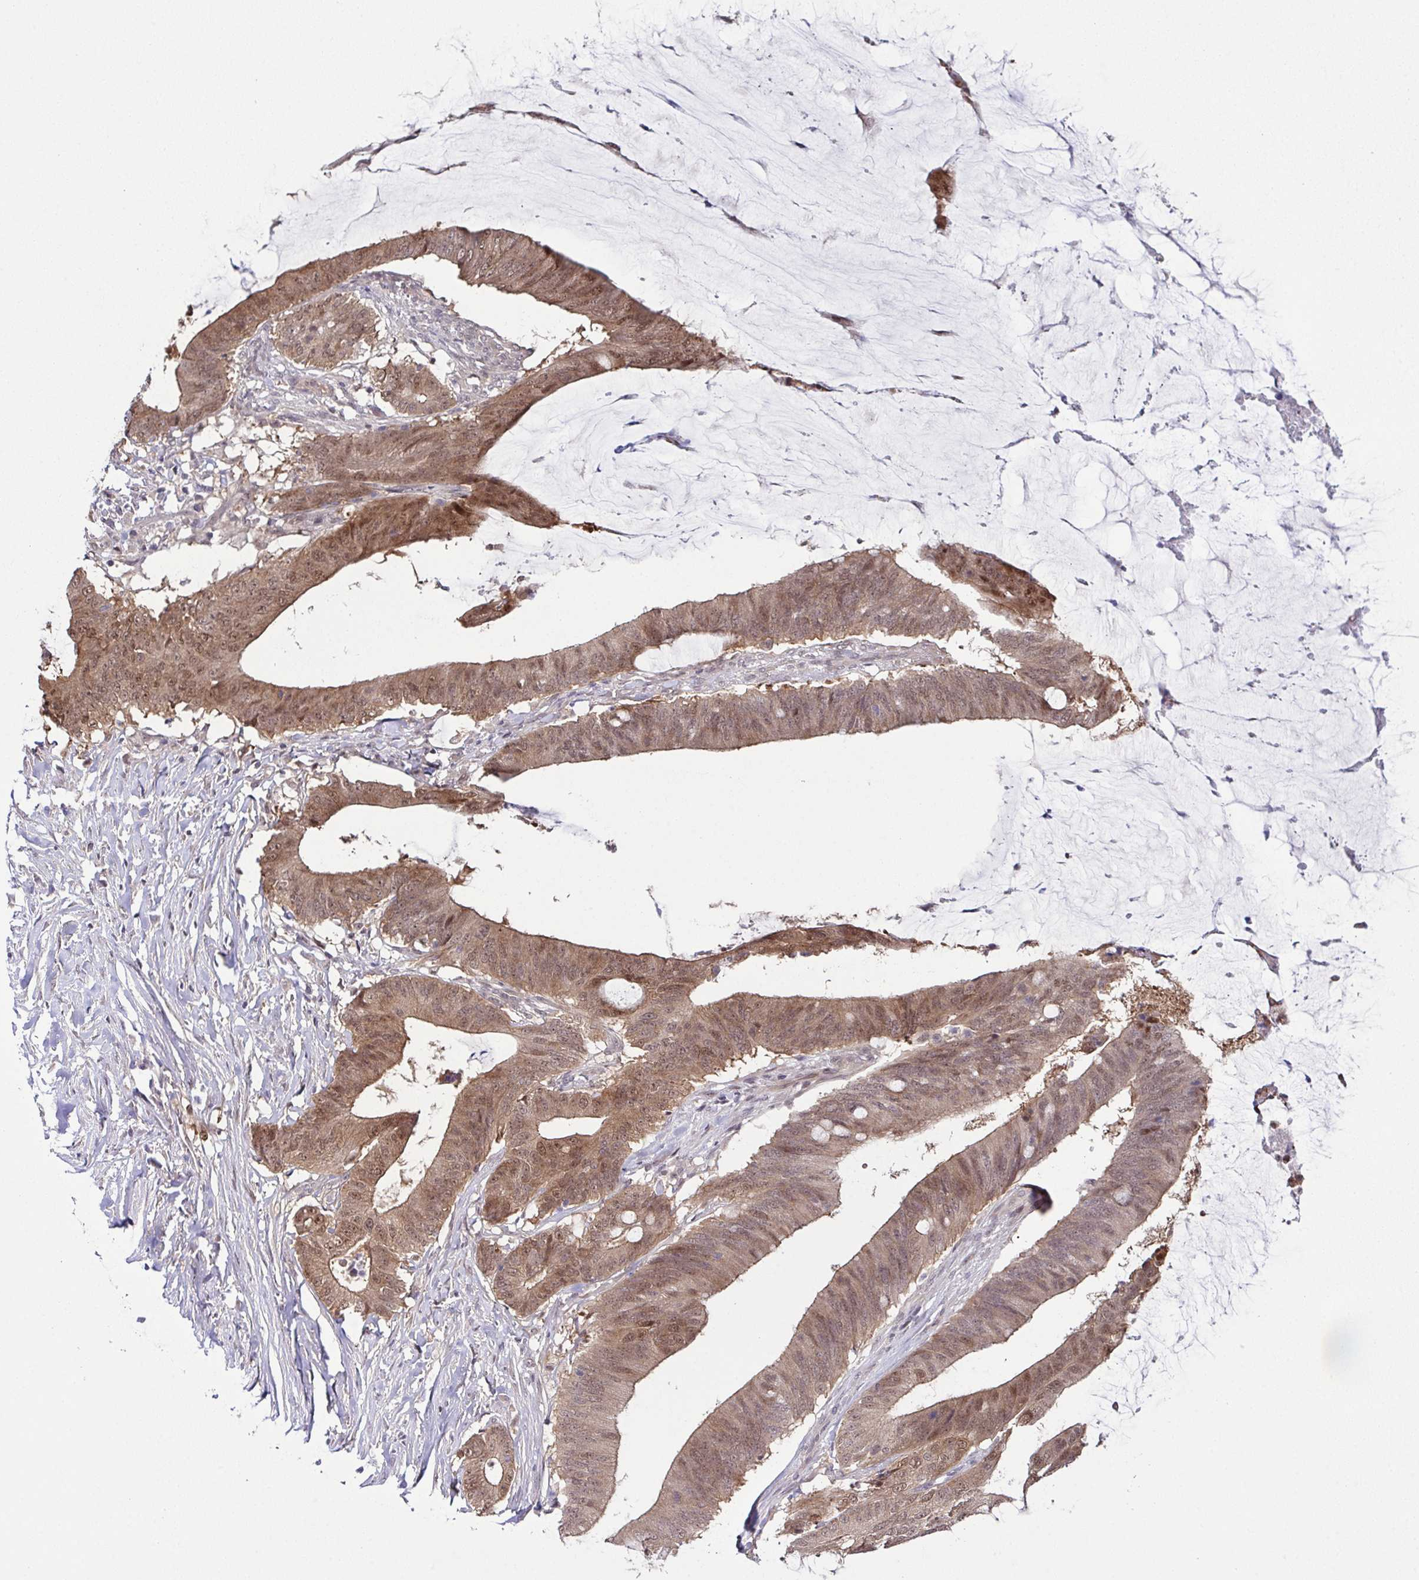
{"staining": {"intensity": "moderate", "quantity": ">75%", "location": "cytoplasmic/membranous,nuclear"}, "tissue": "colorectal cancer", "cell_type": "Tumor cells", "image_type": "cancer", "snomed": [{"axis": "morphology", "description": "Adenocarcinoma, NOS"}, {"axis": "topography", "description": "Colon"}], "caption": "Moderate cytoplasmic/membranous and nuclear positivity for a protein is seen in approximately >75% of tumor cells of colorectal adenocarcinoma using immunohistochemistry (IHC).", "gene": "DNAJB1", "patient": {"sex": "female", "age": 43}}